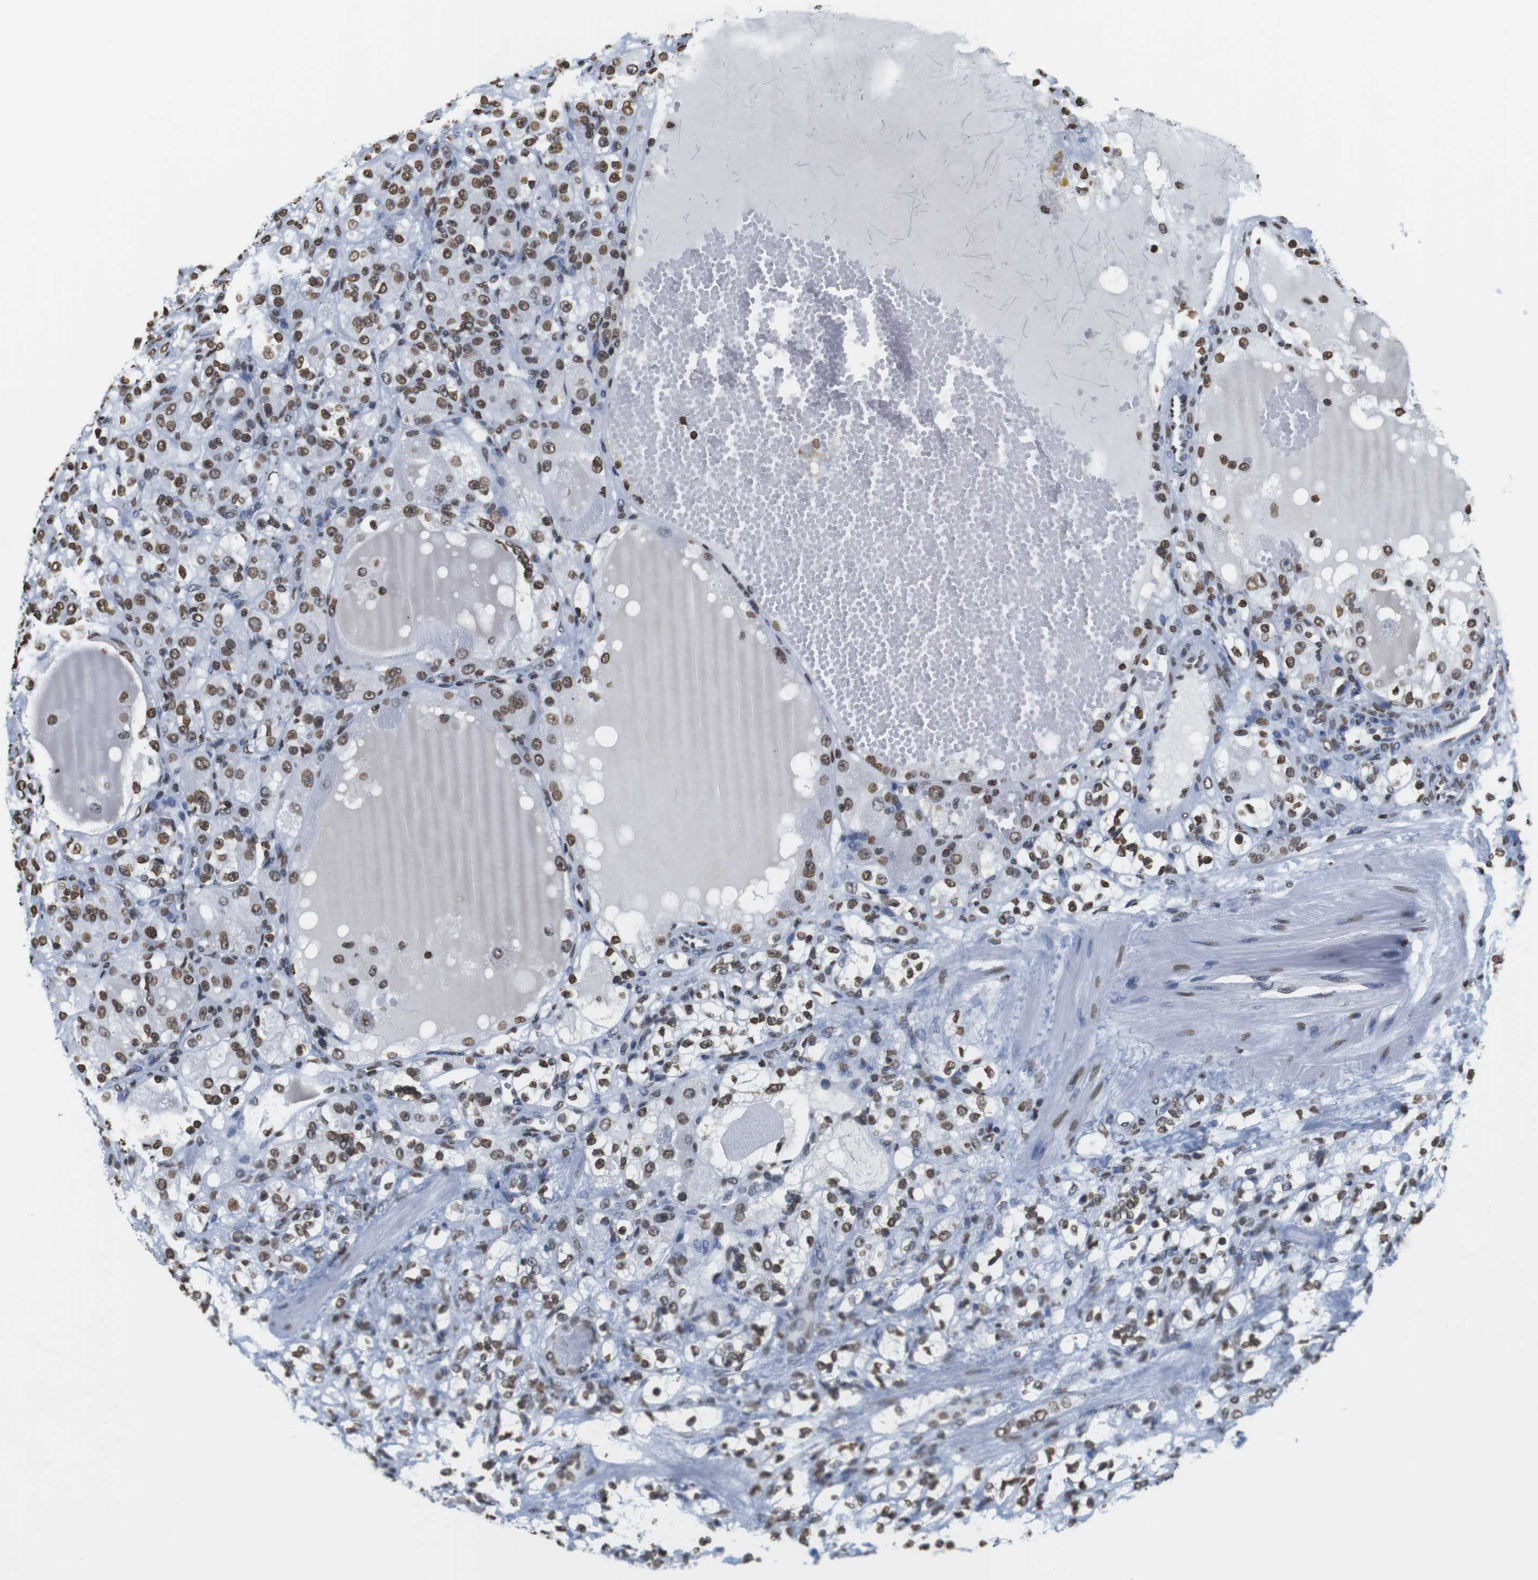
{"staining": {"intensity": "moderate", "quantity": ">75%", "location": "nuclear"}, "tissue": "renal cancer", "cell_type": "Tumor cells", "image_type": "cancer", "snomed": [{"axis": "morphology", "description": "Normal tissue, NOS"}, {"axis": "morphology", "description": "Adenocarcinoma, NOS"}, {"axis": "topography", "description": "Kidney"}], "caption": "Human renal adenocarcinoma stained with a brown dye displays moderate nuclear positive positivity in approximately >75% of tumor cells.", "gene": "BSX", "patient": {"sex": "male", "age": 61}}